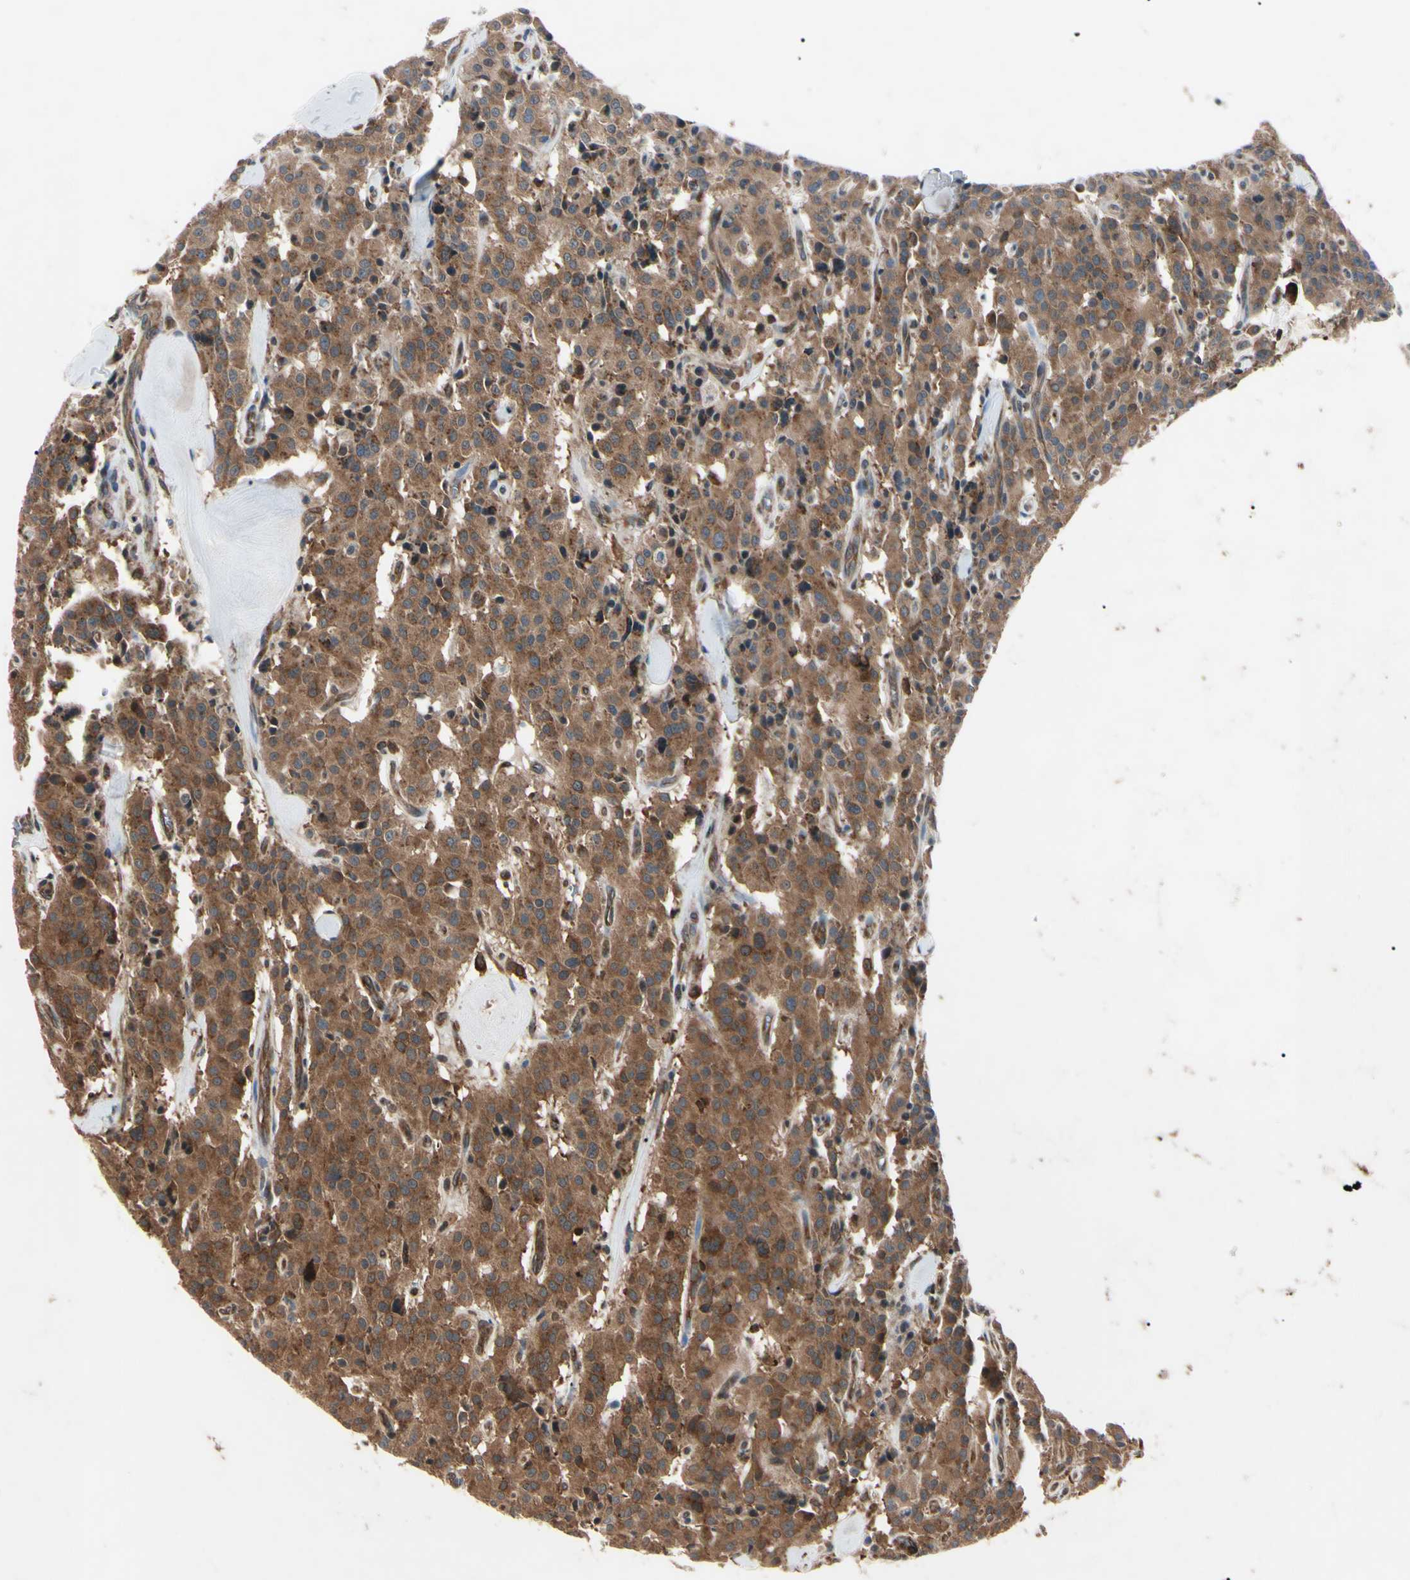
{"staining": {"intensity": "strong", "quantity": ">75%", "location": "cytoplasmic/membranous"}, "tissue": "carcinoid", "cell_type": "Tumor cells", "image_type": "cancer", "snomed": [{"axis": "morphology", "description": "Carcinoid, malignant, NOS"}, {"axis": "topography", "description": "Lung"}], "caption": "Brown immunohistochemical staining in carcinoid (malignant) demonstrates strong cytoplasmic/membranous staining in about >75% of tumor cells. (Stains: DAB in brown, nuclei in blue, Microscopy: brightfield microscopy at high magnification).", "gene": "MAPRE1", "patient": {"sex": "male", "age": 30}}